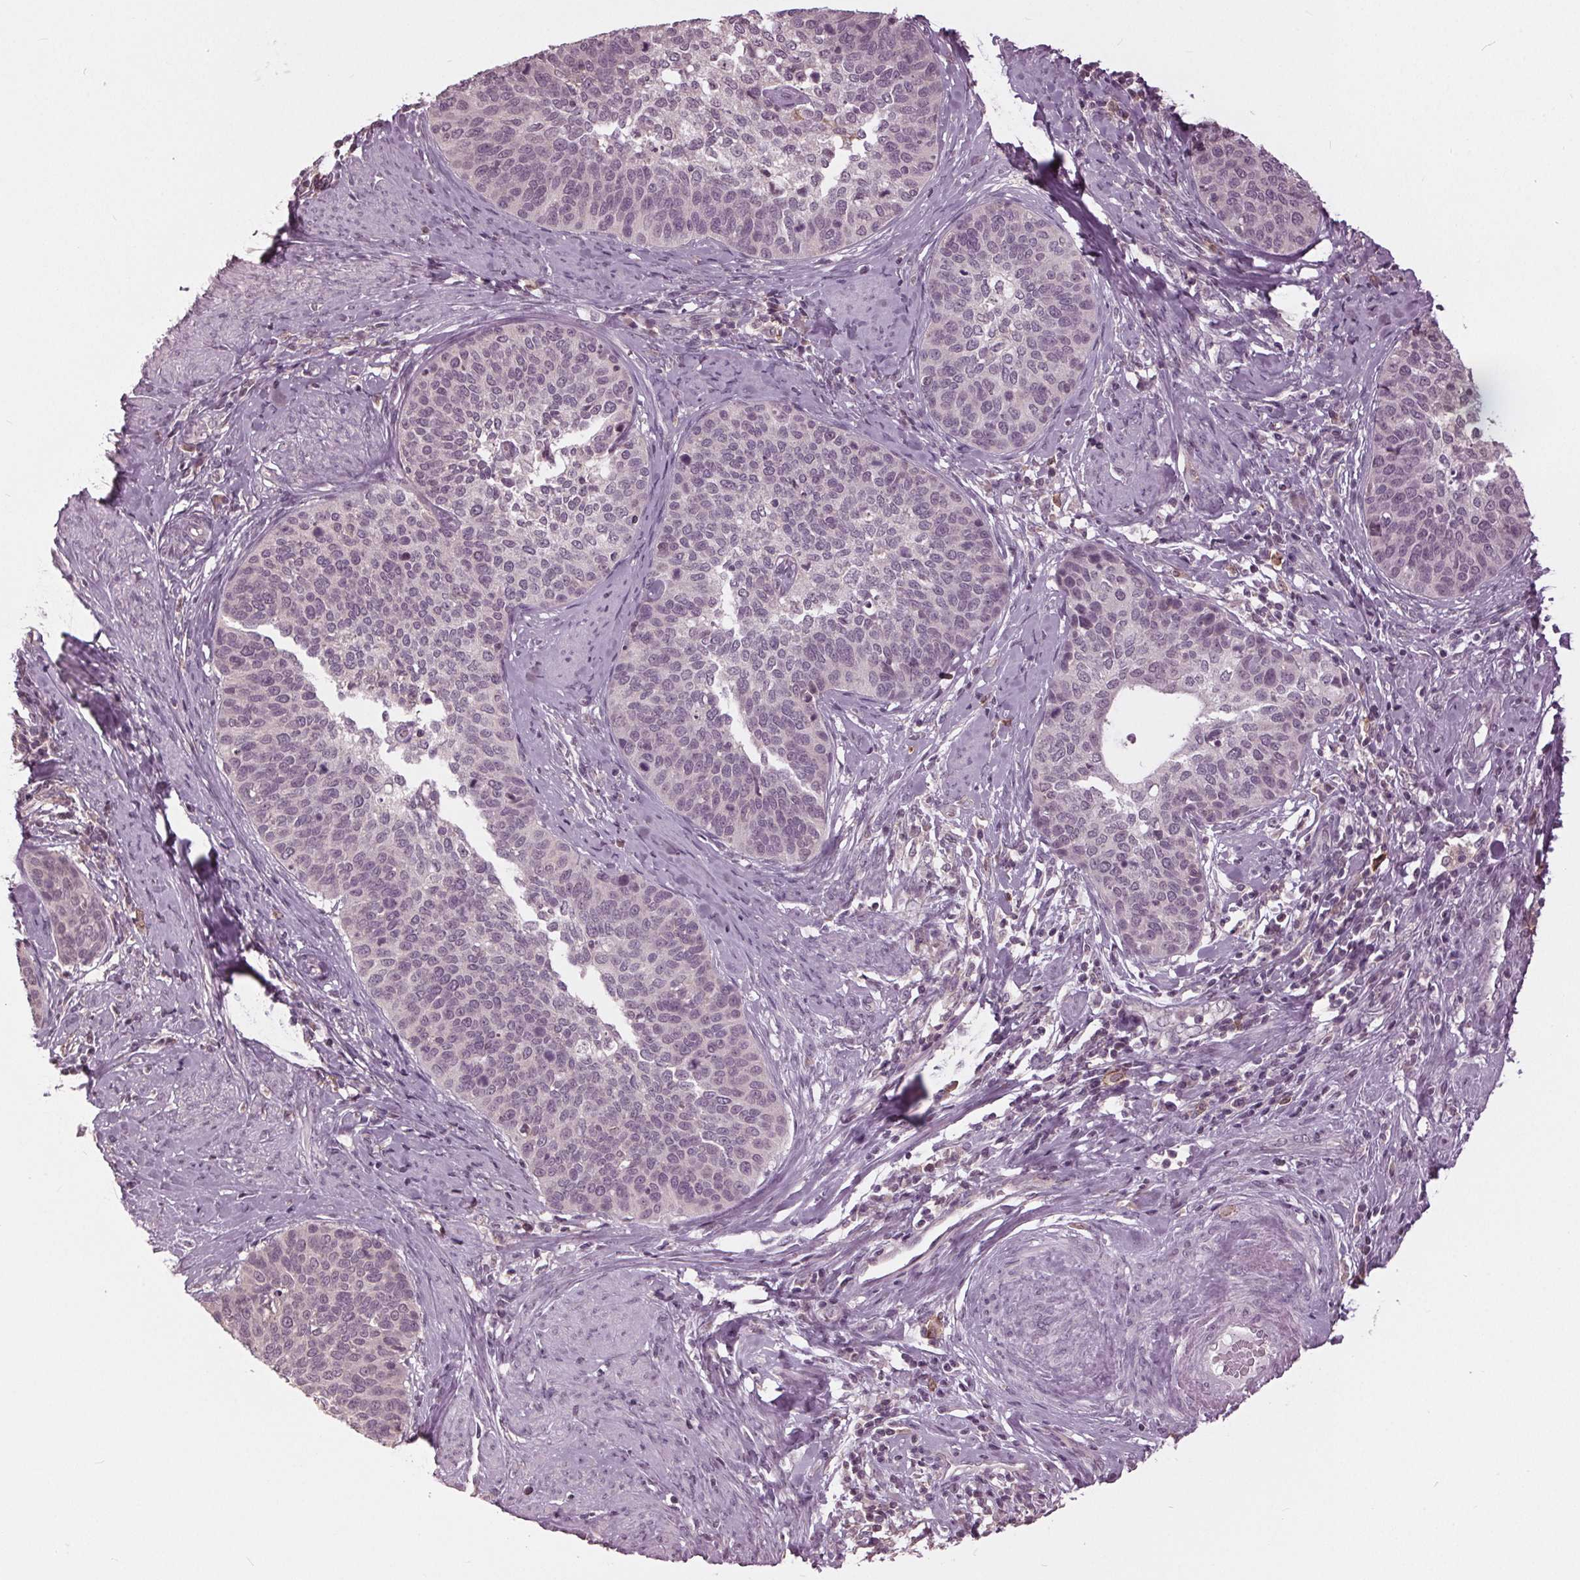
{"staining": {"intensity": "negative", "quantity": "none", "location": "none"}, "tissue": "cervical cancer", "cell_type": "Tumor cells", "image_type": "cancer", "snomed": [{"axis": "morphology", "description": "Squamous cell carcinoma, NOS"}, {"axis": "topography", "description": "Cervix"}], "caption": "Micrograph shows no significant protein staining in tumor cells of cervical cancer. (Brightfield microscopy of DAB immunohistochemistry (IHC) at high magnification).", "gene": "SIGLEC6", "patient": {"sex": "female", "age": 69}}